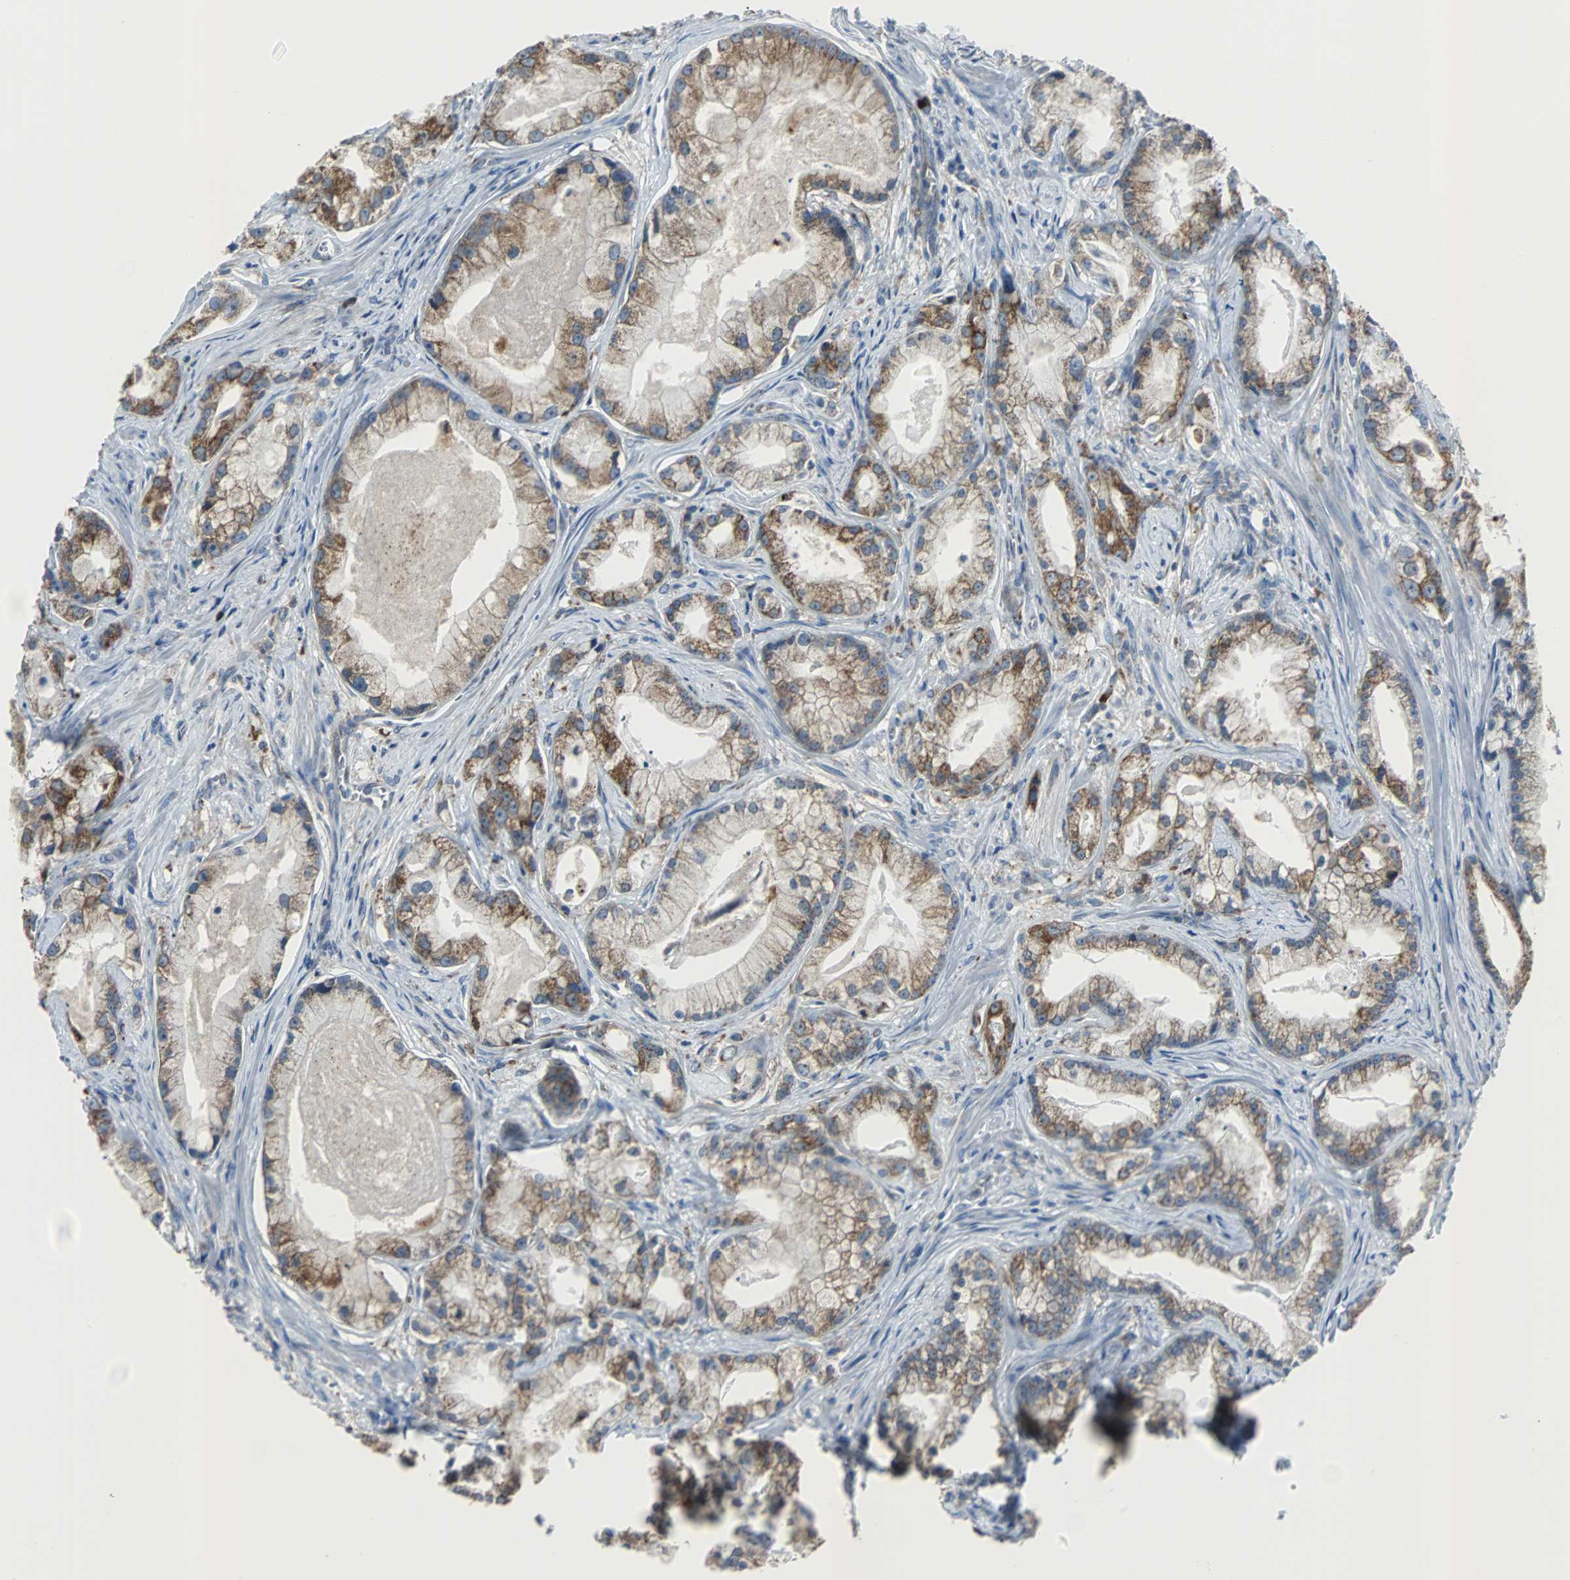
{"staining": {"intensity": "moderate", "quantity": "25%-75%", "location": "cytoplasmic/membranous"}, "tissue": "prostate cancer", "cell_type": "Tumor cells", "image_type": "cancer", "snomed": [{"axis": "morphology", "description": "Adenocarcinoma, Low grade"}, {"axis": "topography", "description": "Prostate"}], "caption": "Immunohistochemical staining of human low-grade adenocarcinoma (prostate) shows medium levels of moderate cytoplasmic/membranous protein expression in approximately 25%-75% of tumor cells.", "gene": "PDIA4", "patient": {"sex": "male", "age": 59}}